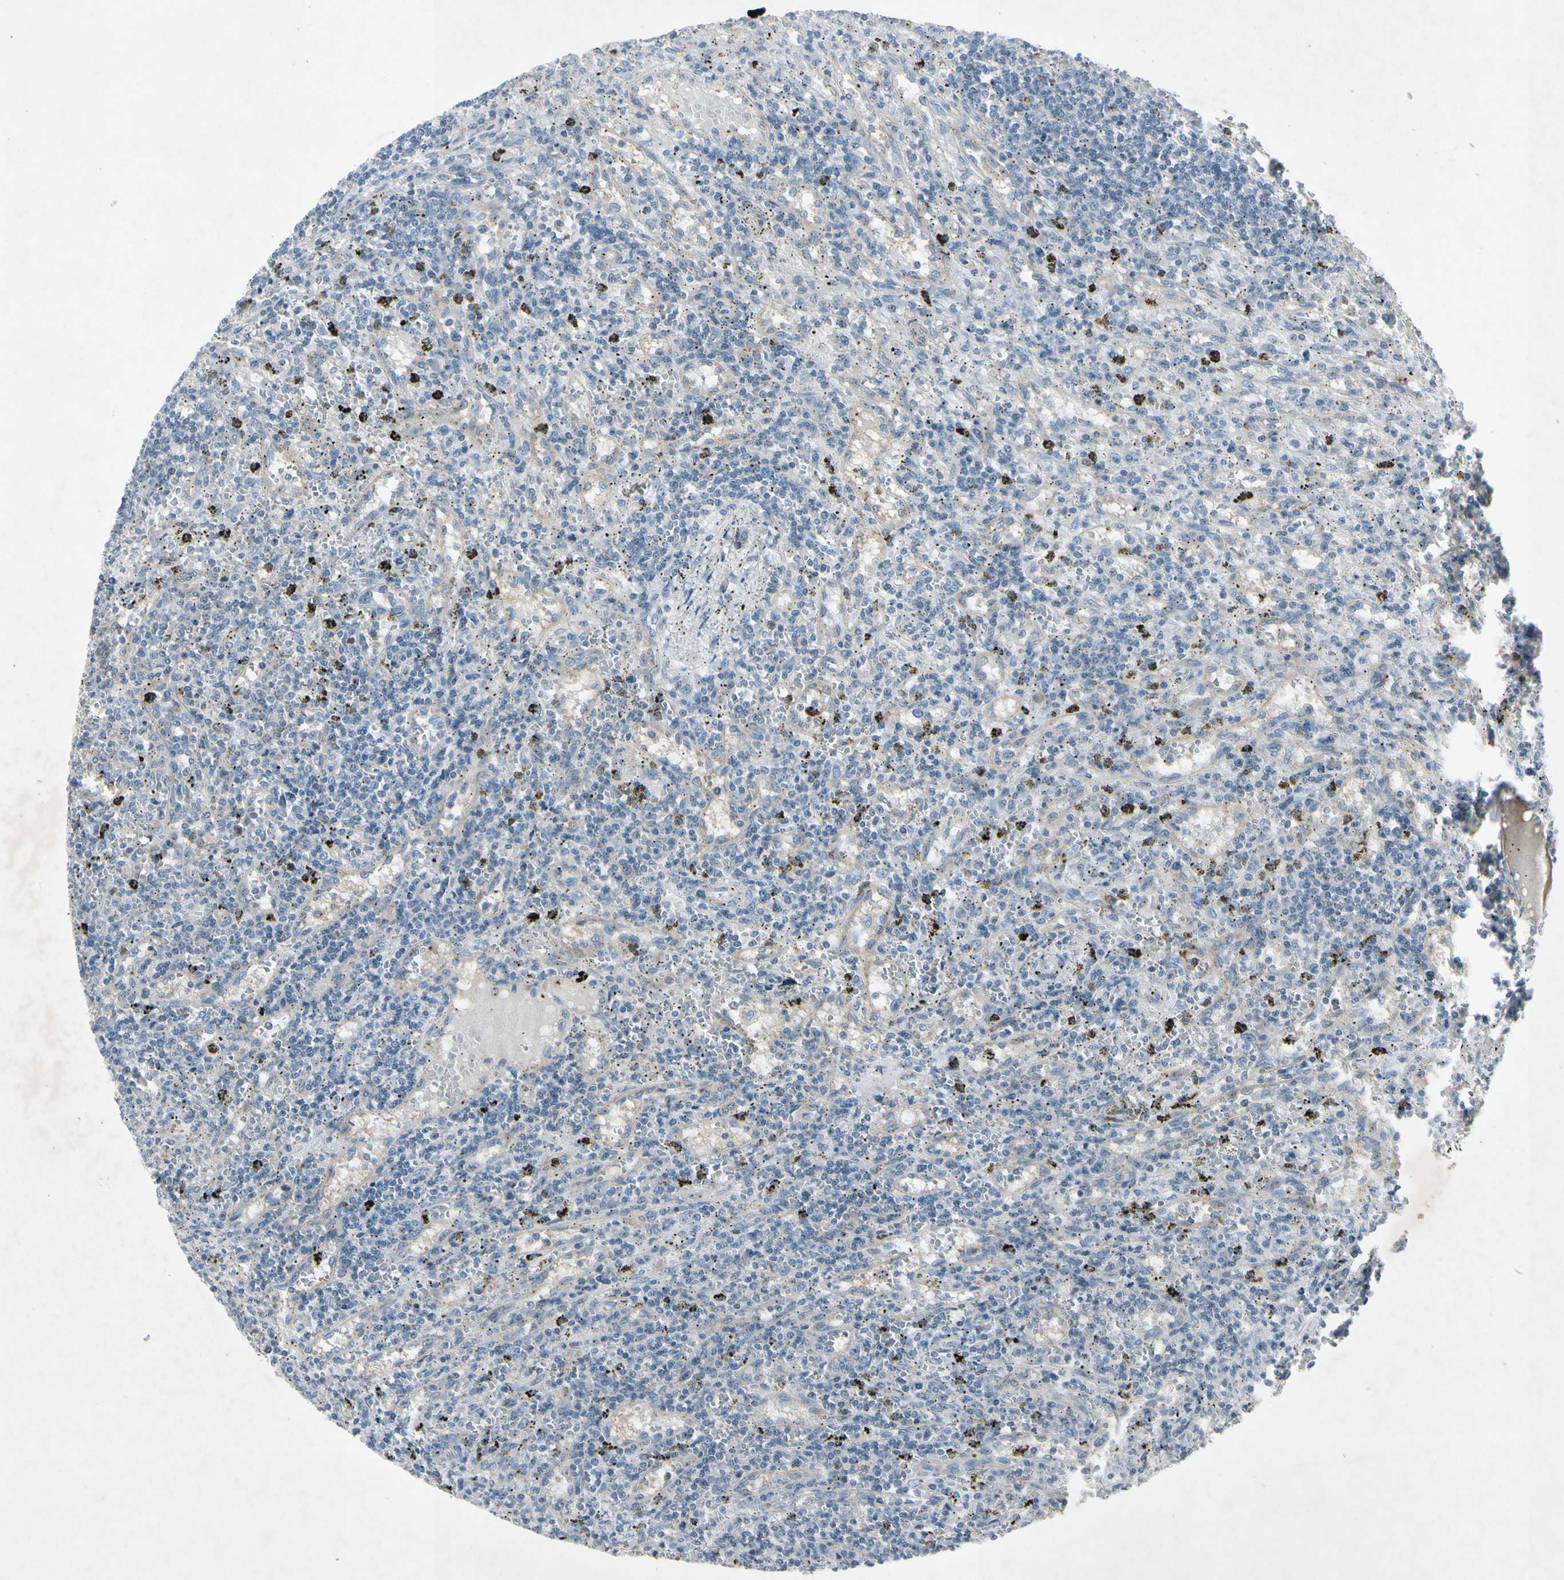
{"staining": {"intensity": "negative", "quantity": "none", "location": "none"}, "tissue": "lymphoma", "cell_type": "Tumor cells", "image_type": "cancer", "snomed": [{"axis": "morphology", "description": "Malignant lymphoma, non-Hodgkin's type, Low grade"}, {"axis": "topography", "description": "Spleen"}], "caption": "This is an immunohistochemistry micrograph of lymphoma. There is no staining in tumor cells.", "gene": "TEK", "patient": {"sex": "male", "age": 76}}